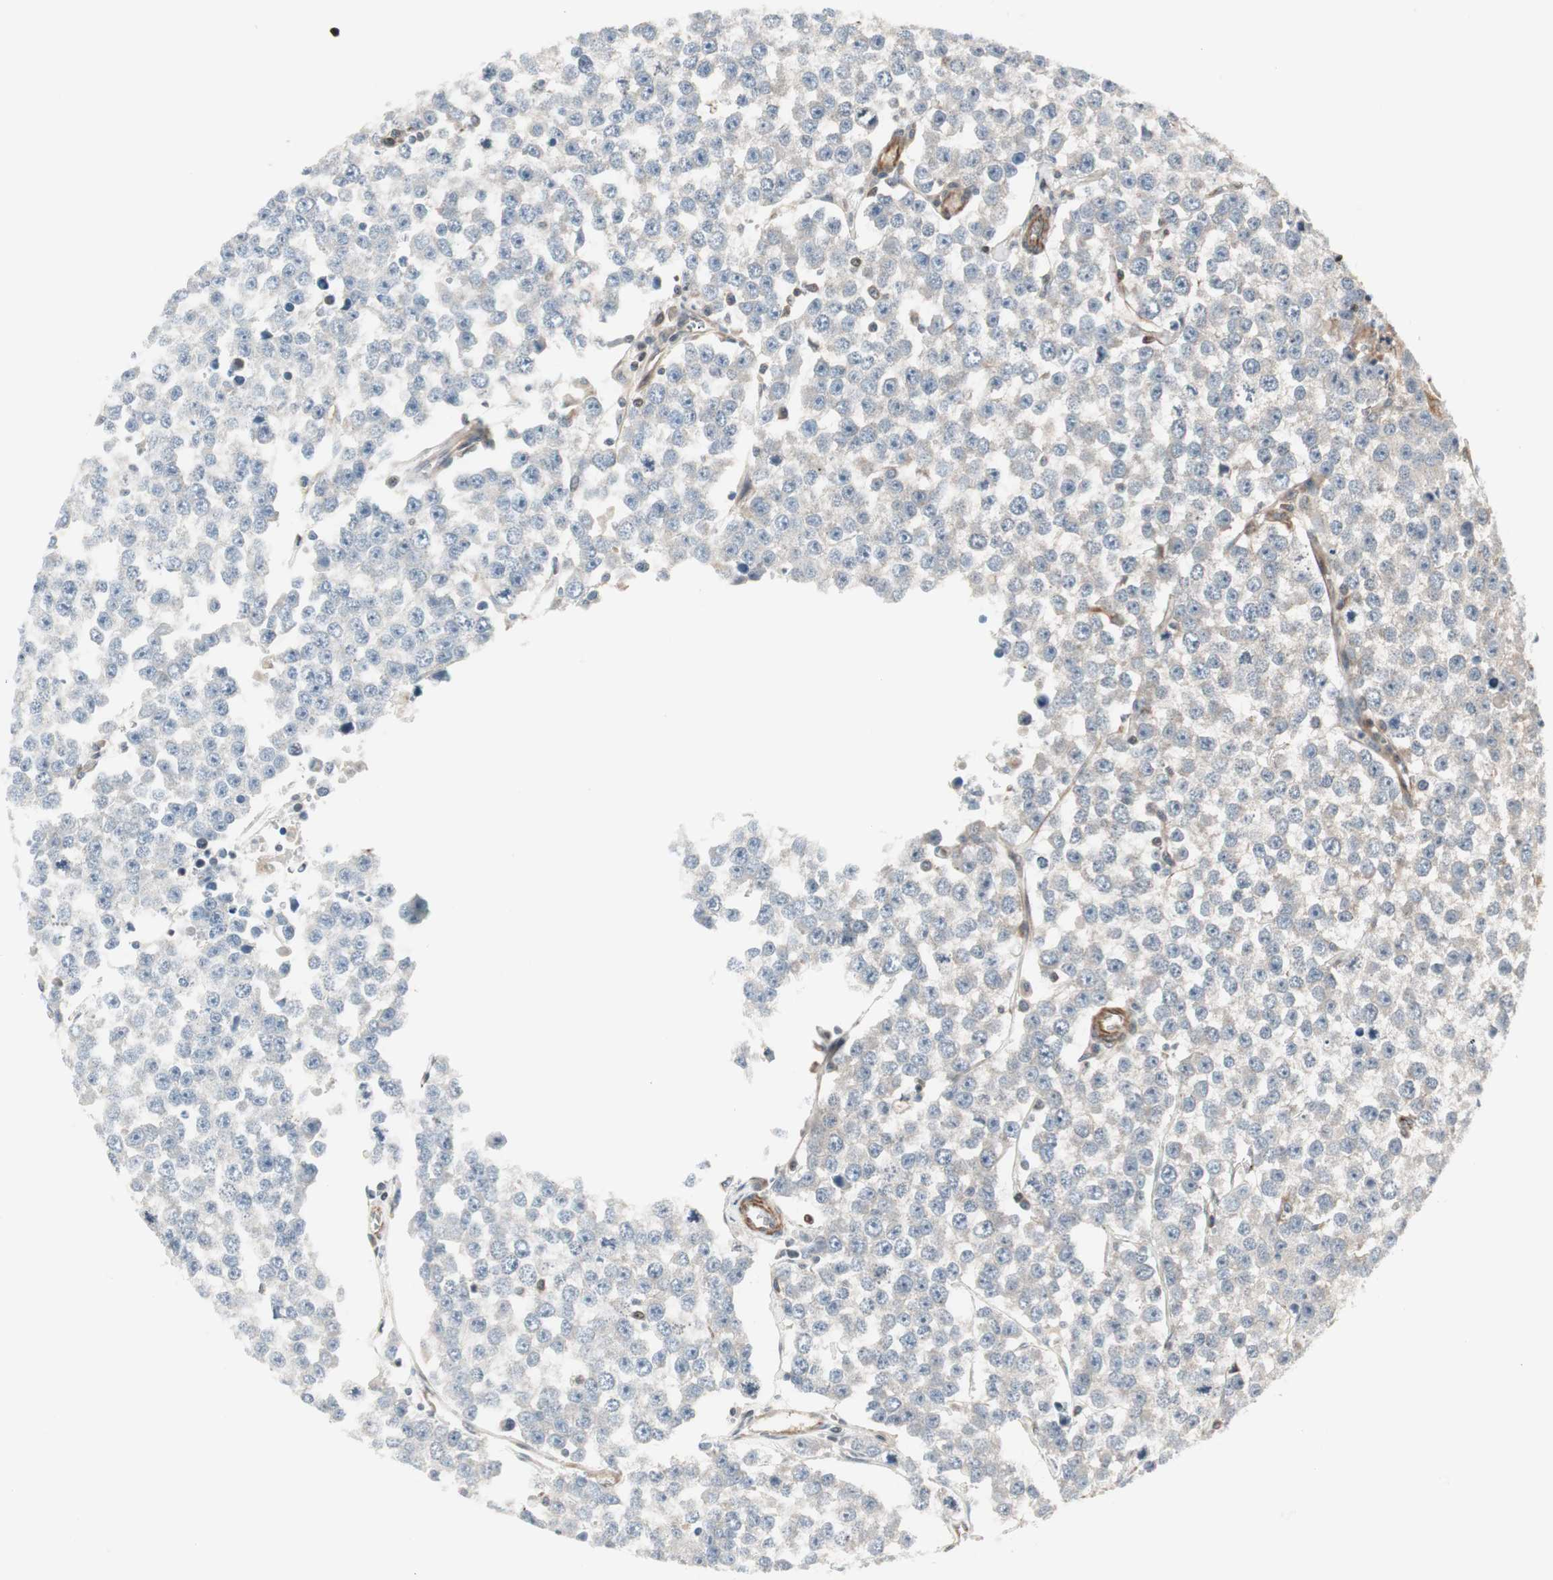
{"staining": {"intensity": "weak", "quantity": "25%-75%", "location": "cytoplasmic/membranous"}, "tissue": "testis cancer", "cell_type": "Tumor cells", "image_type": "cancer", "snomed": [{"axis": "morphology", "description": "Seminoma, NOS"}, {"axis": "morphology", "description": "Carcinoma, Embryonal, NOS"}, {"axis": "topography", "description": "Testis"}], "caption": "A brown stain labels weak cytoplasmic/membranous staining of a protein in human embryonal carcinoma (testis) tumor cells.", "gene": "MAD2L2", "patient": {"sex": "male", "age": 52}}